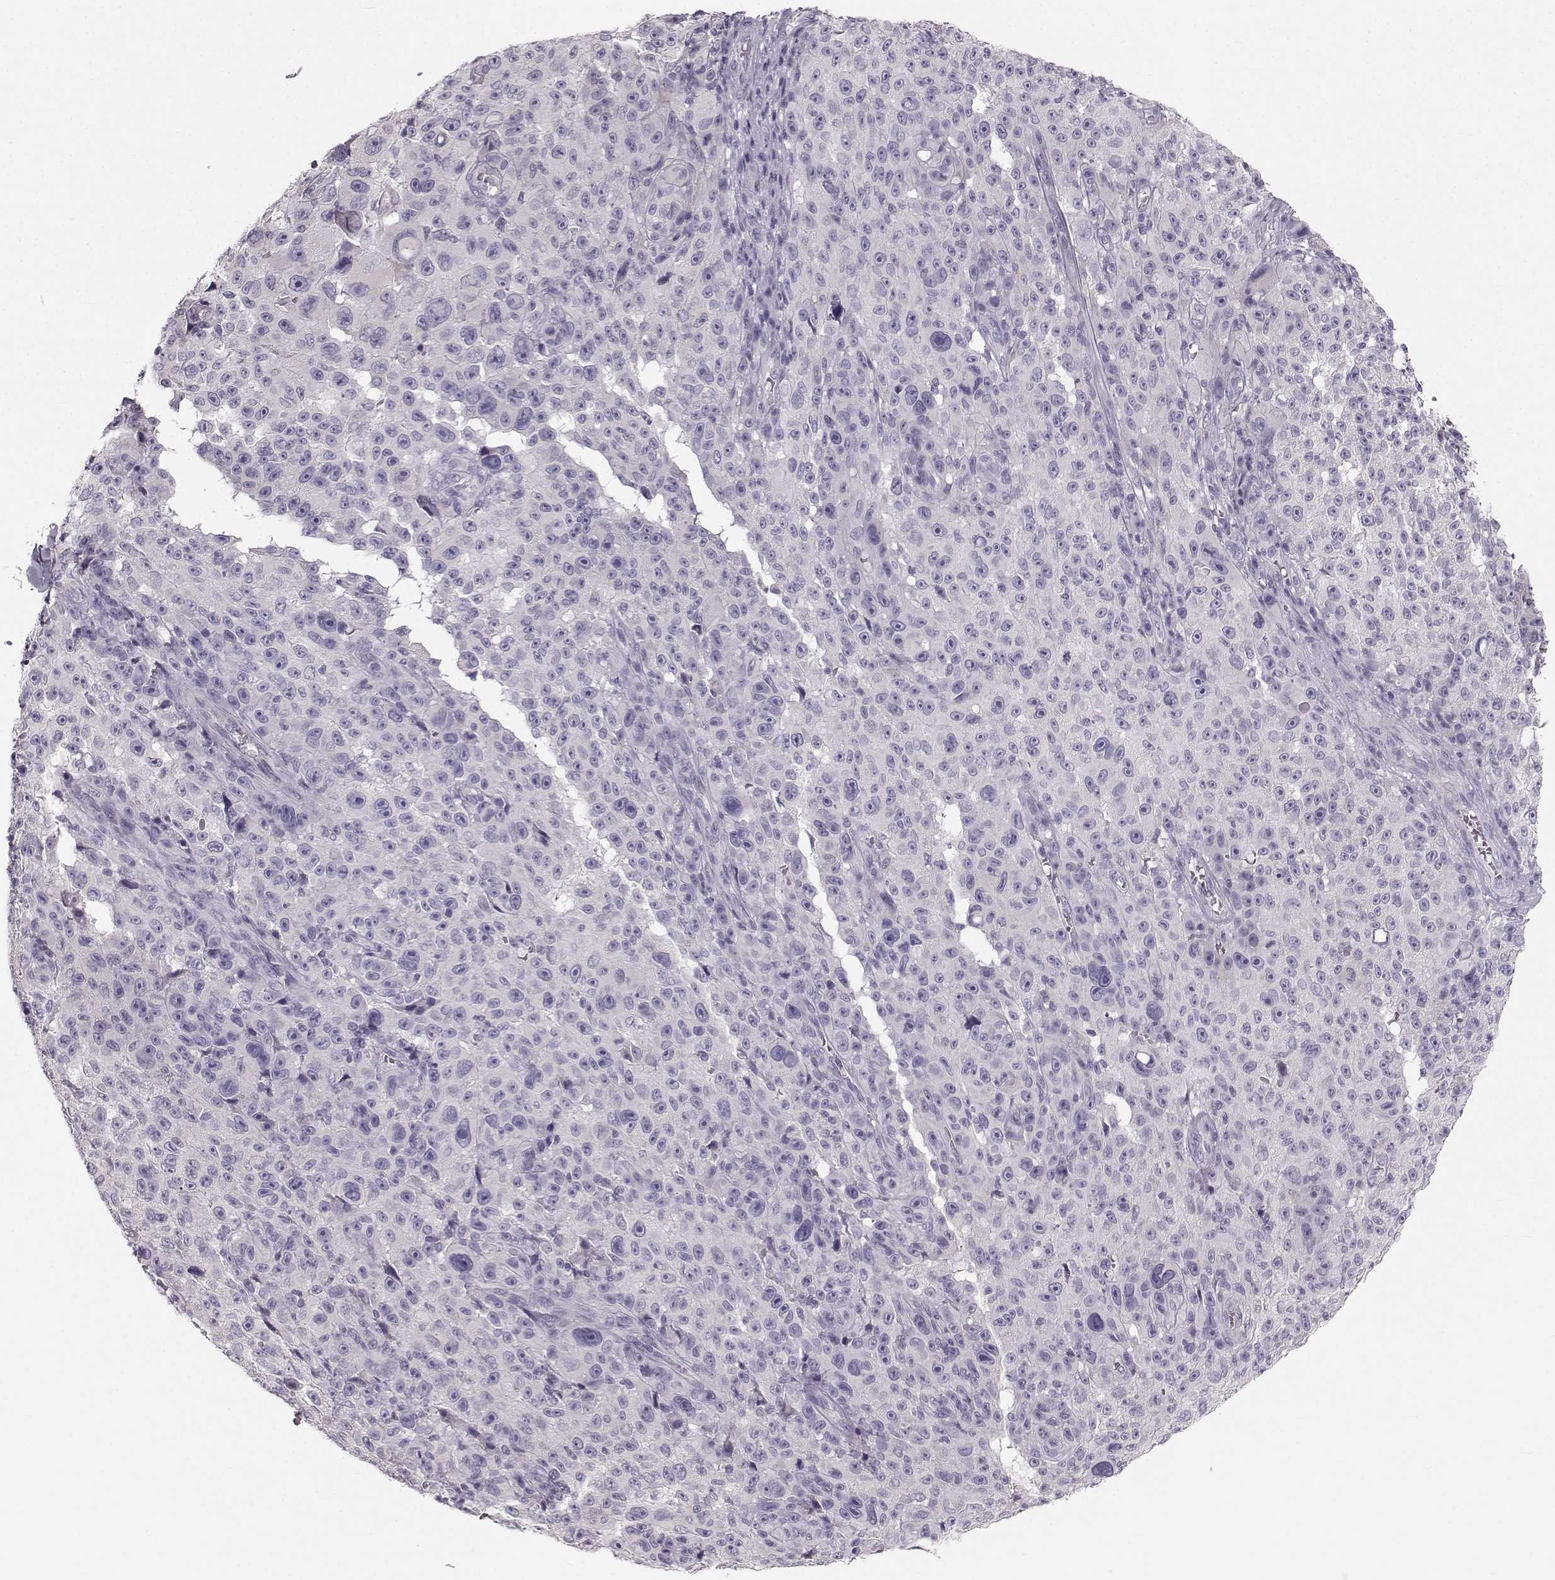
{"staining": {"intensity": "negative", "quantity": "none", "location": "none"}, "tissue": "melanoma", "cell_type": "Tumor cells", "image_type": "cancer", "snomed": [{"axis": "morphology", "description": "Malignant melanoma, NOS"}, {"axis": "topography", "description": "Skin"}], "caption": "Image shows no significant protein staining in tumor cells of malignant melanoma.", "gene": "OIP5", "patient": {"sex": "female", "age": 82}}